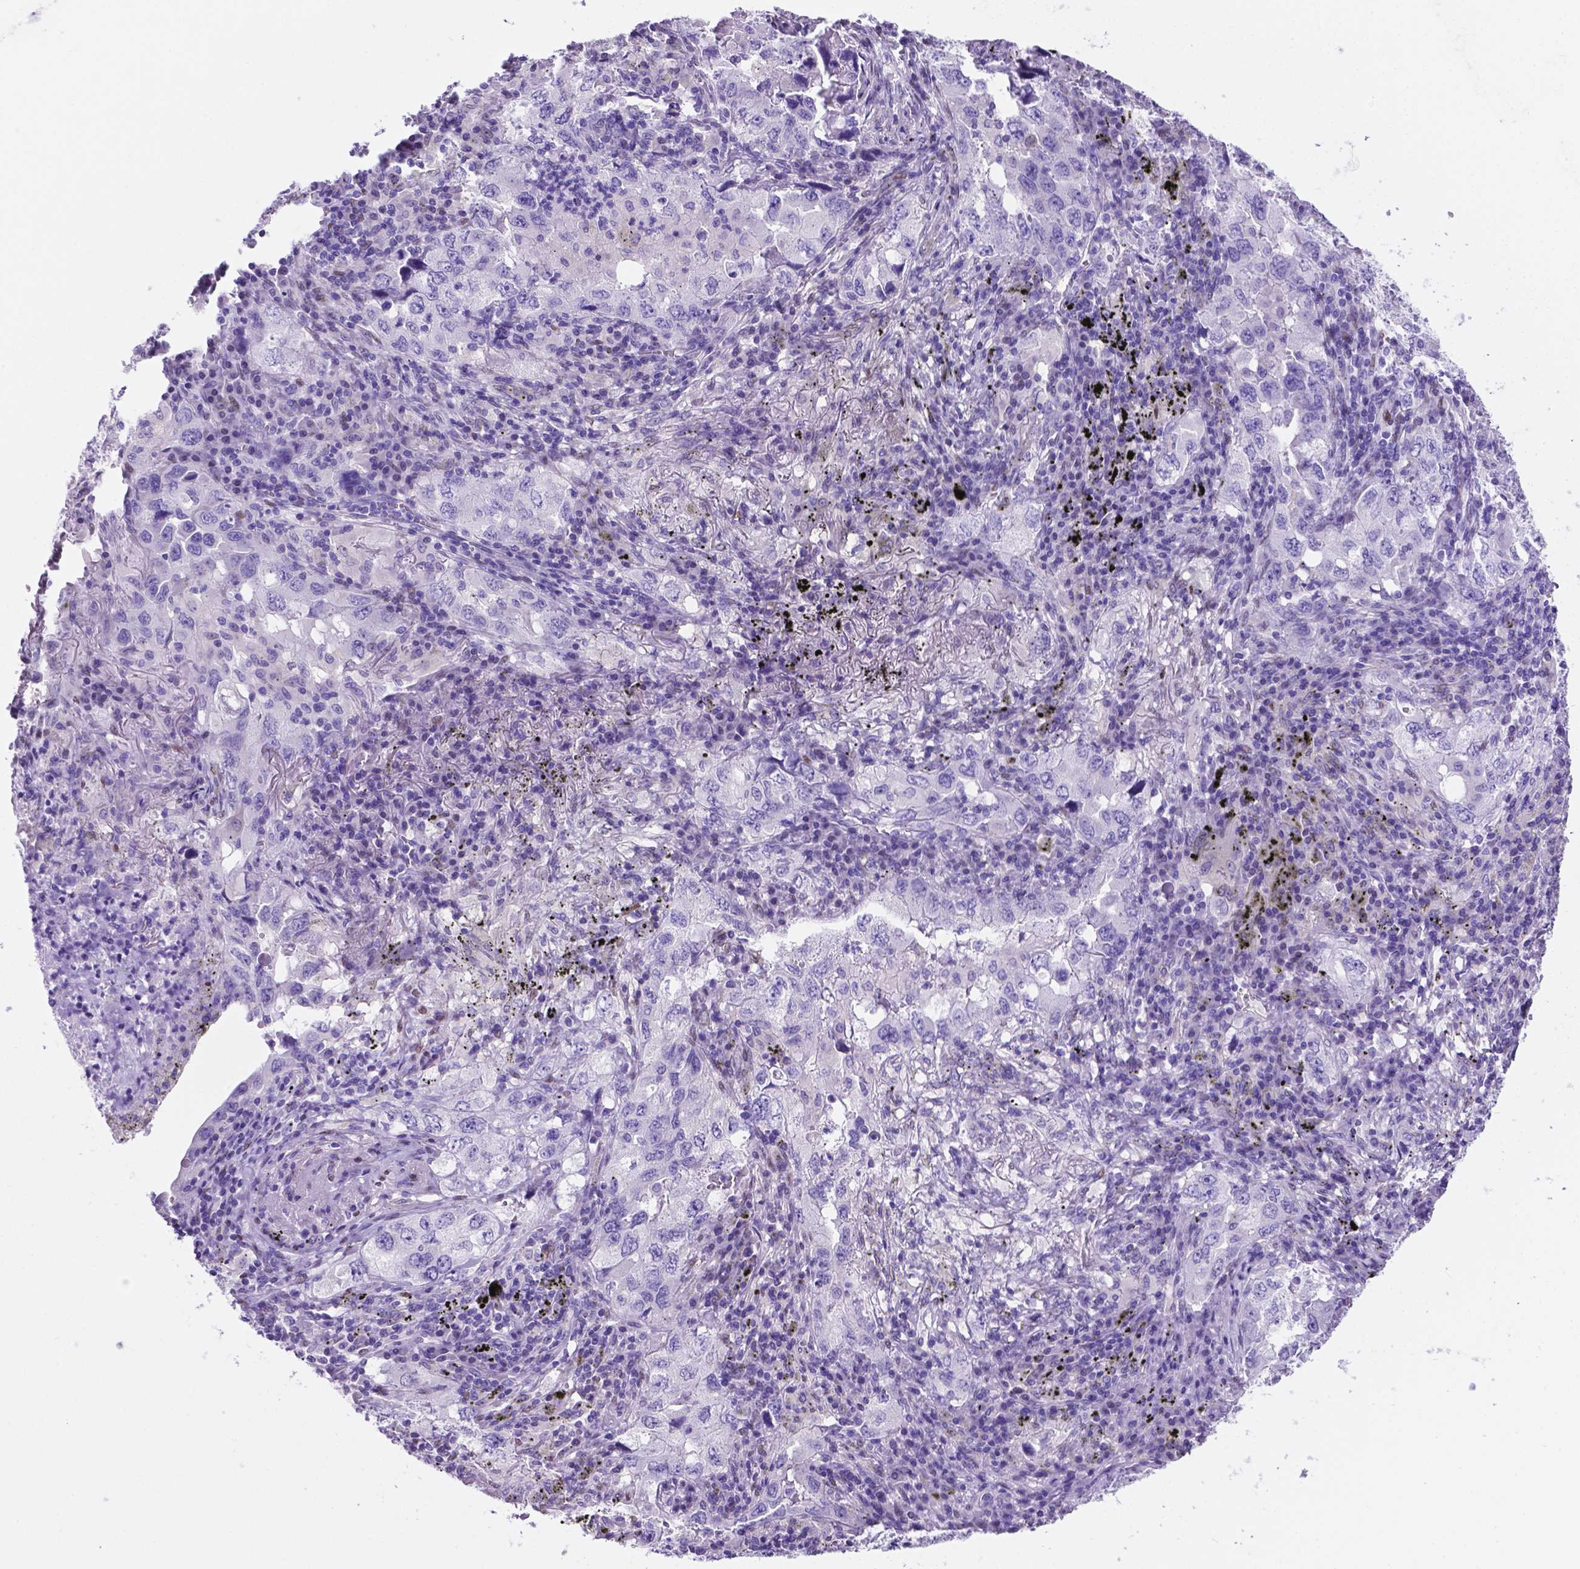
{"staining": {"intensity": "negative", "quantity": "none", "location": "none"}, "tissue": "lung cancer", "cell_type": "Tumor cells", "image_type": "cancer", "snomed": [{"axis": "morphology", "description": "Adenocarcinoma, NOS"}, {"axis": "topography", "description": "Lung"}], "caption": "High magnification brightfield microscopy of lung cancer (adenocarcinoma) stained with DAB (brown) and counterstained with hematoxylin (blue): tumor cells show no significant staining. (IHC, brightfield microscopy, high magnification).", "gene": "TMEM210", "patient": {"sex": "female", "age": 57}}